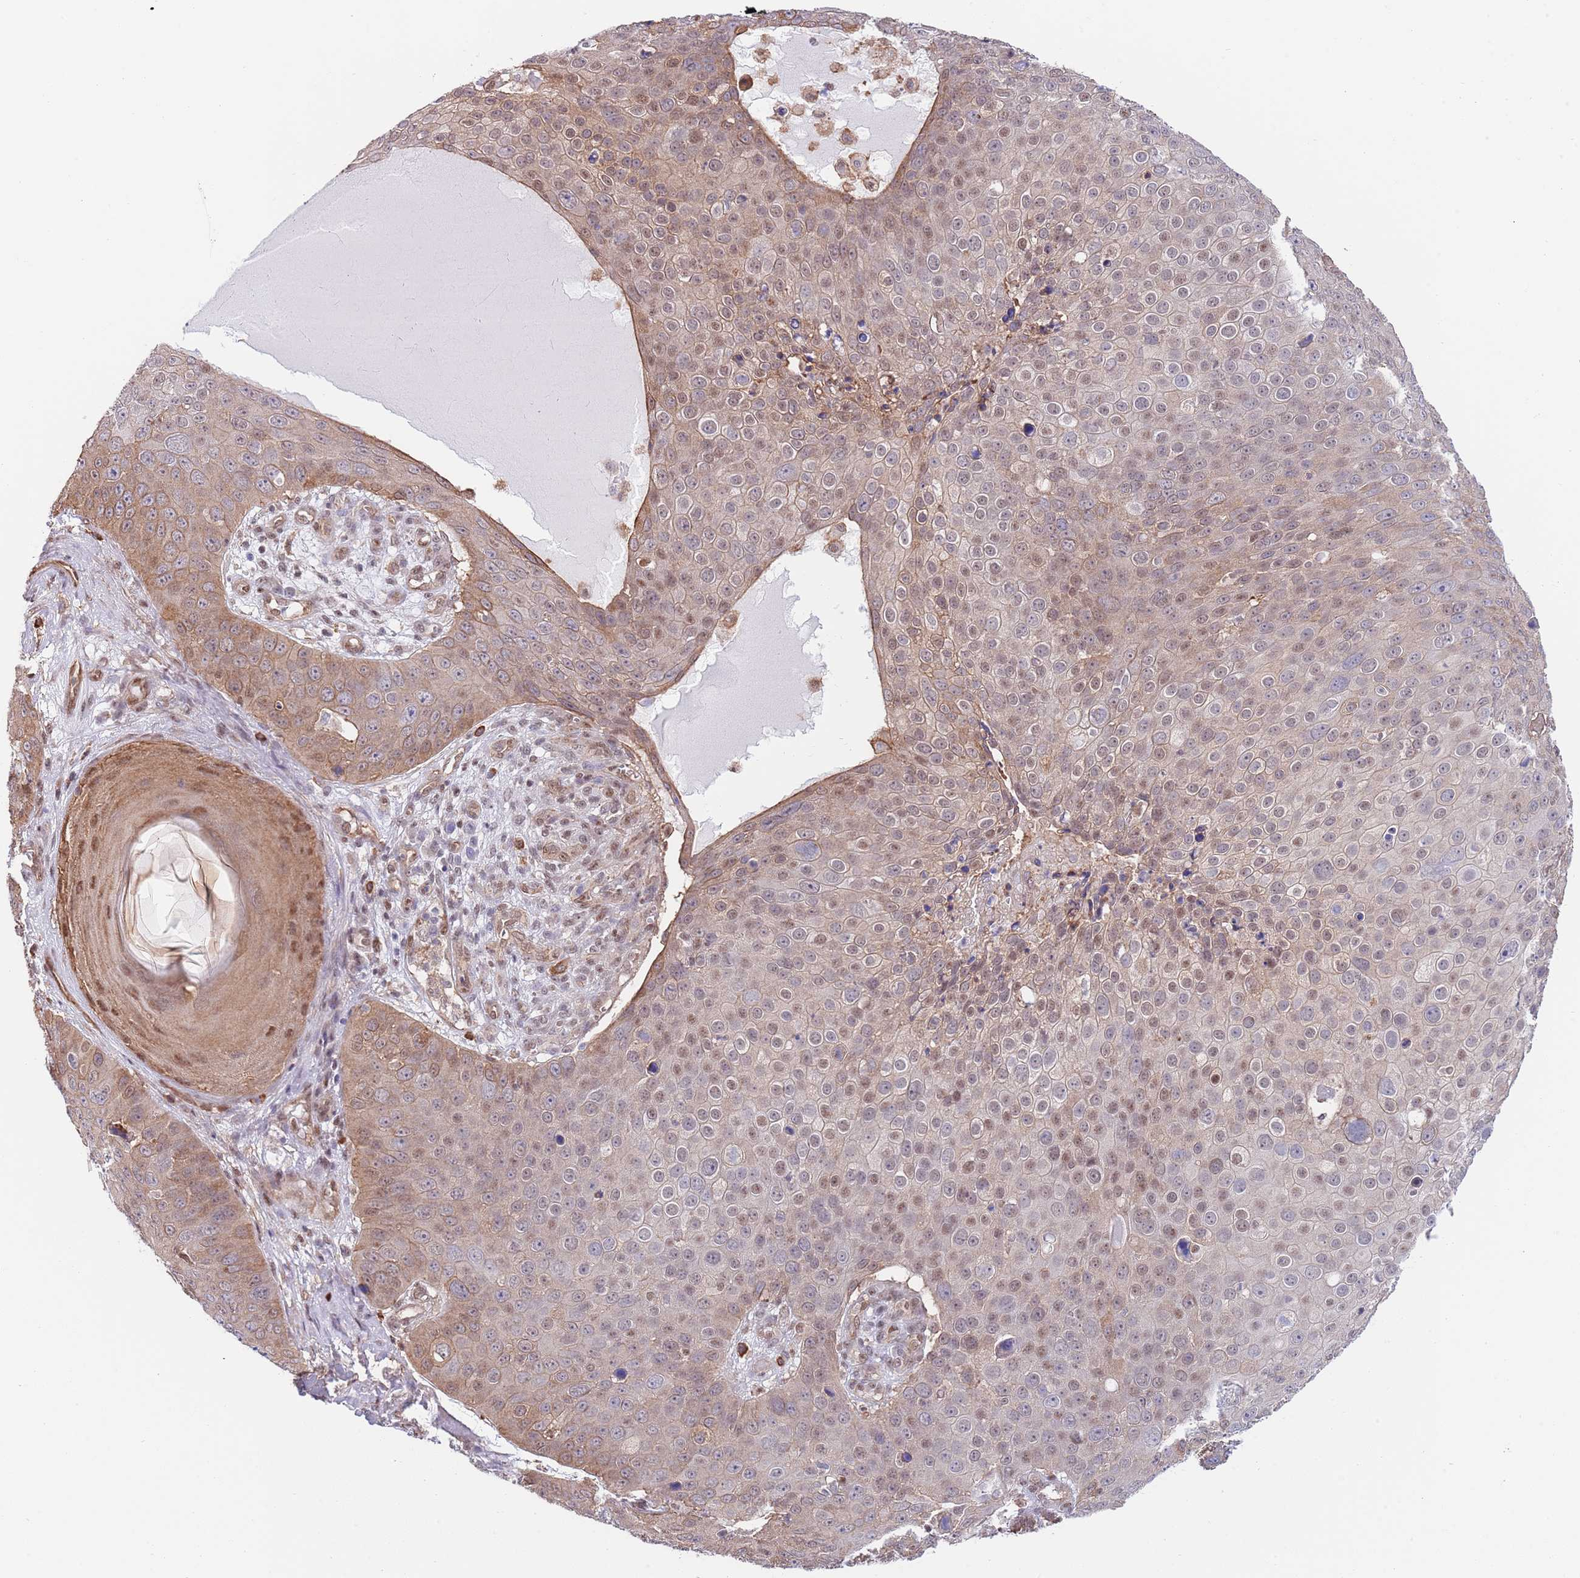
{"staining": {"intensity": "moderate", "quantity": "25%-75%", "location": "cytoplasmic/membranous,nuclear"}, "tissue": "skin cancer", "cell_type": "Tumor cells", "image_type": "cancer", "snomed": [{"axis": "morphology", "description": "Squamous cell carcinoma, NOS"}, {"axis": "topography", "description": "Skin"}], "caption": "A brown stain highlights moderate cytoplasmic/membranous and nuclear expression of a protein in human skin squamous cell carcinoma tumor cells.", "gene": "BPNT1", "patient": {"sex": "male", "age": 71}}